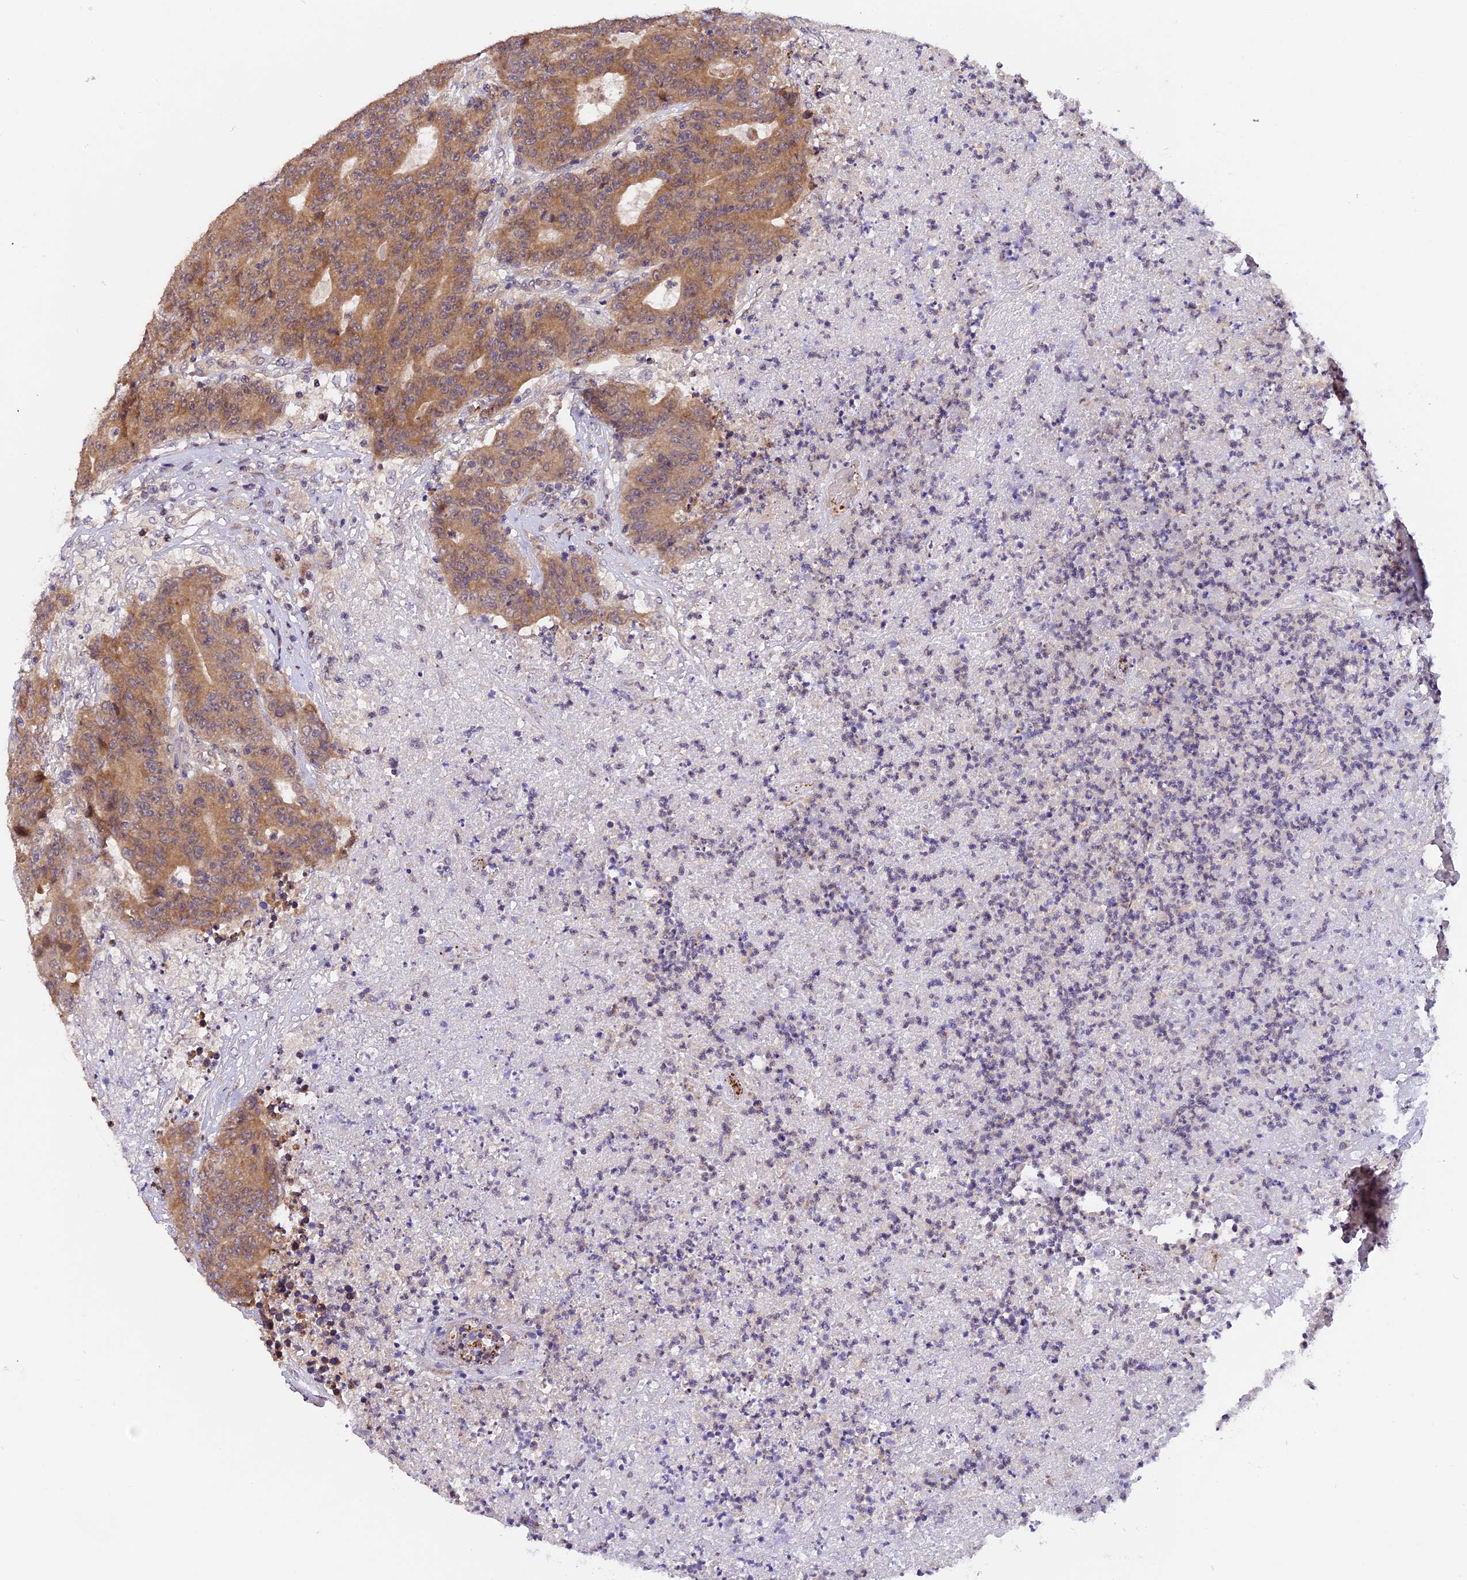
{"staining": {"intensity": "moderate", "quantity": ">75%", "location": "cytoplasmic/membranous"}, "tissue": "colorectal cancer", "cell_type": "Tumor cells", "image_type": "cancer", "snomed": [{"axis": "morphology", "description": "Adenocarcinoma, NOS"}, {"axis": "topography", "description": "Colon"}], "caption": "Human colorectal cancer (adenocarcinoma) stained with a brown dye demonstrates moderate cytoplasmic/membranous positive staining in approximately >75% of tumor cells.", "gene": "TRMT1", "patient": {"sex": "female", "age": 75}}